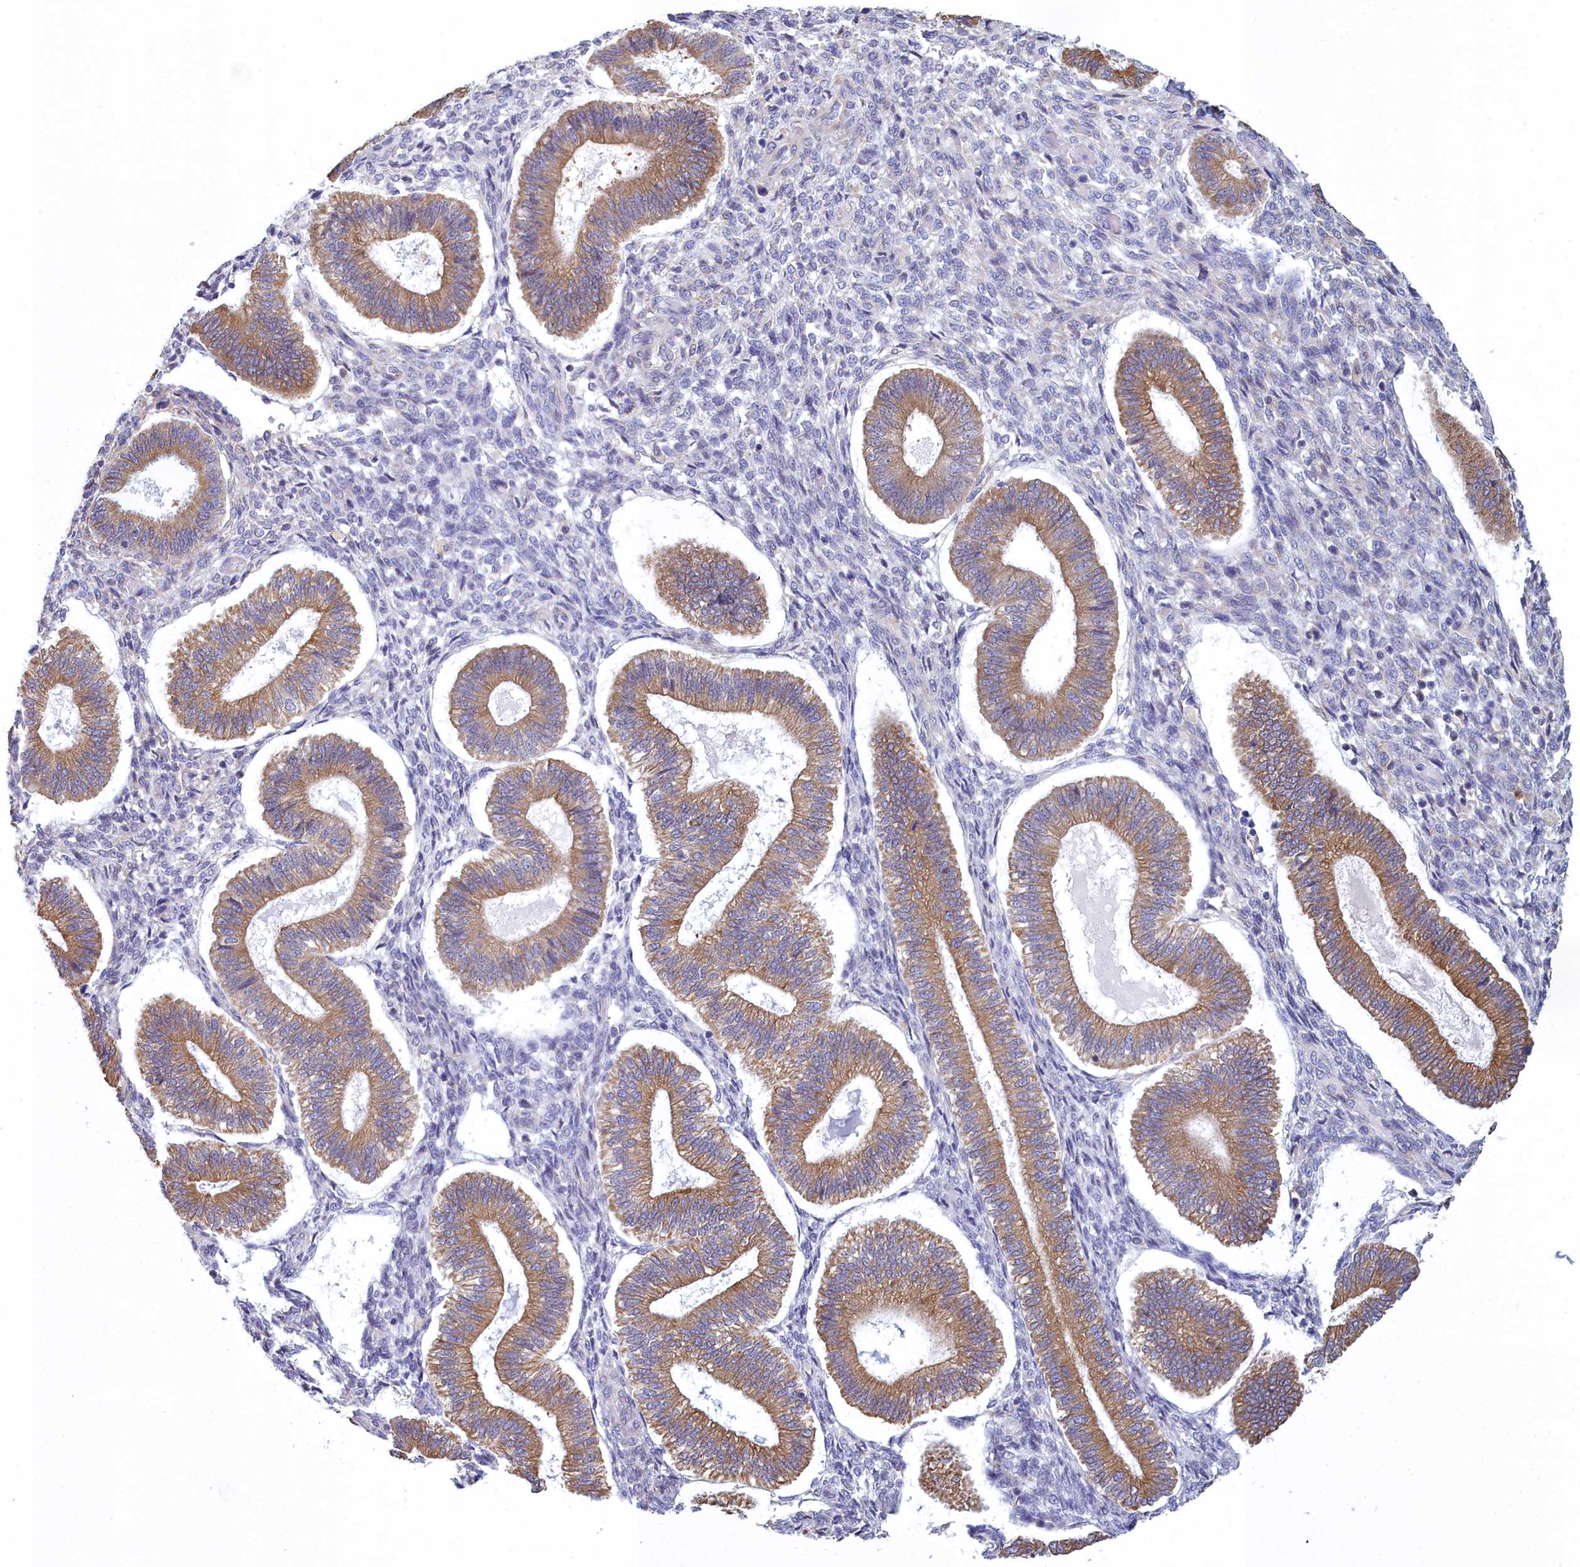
{"staining": {"intensity": "negative", "quantity": "none", "location": "none"}, "tissue": "endometrium", "cell_type": "Cells in endometrial stroma", "image_type": "normal", "snomed": [{"axis": "morphology", "description": "Normal tissue, NOS"}, {"axis": "topography", "description": "Endometrium"}], "caption": "Immunohistochemistry (IHC) photomicrograph of normal human endometrium stained for a protein (brown), which demonstrates no expression in cells in endometrial stroma.", "gene": "HM13", "patient": {"sex": "female", "age": 25}}